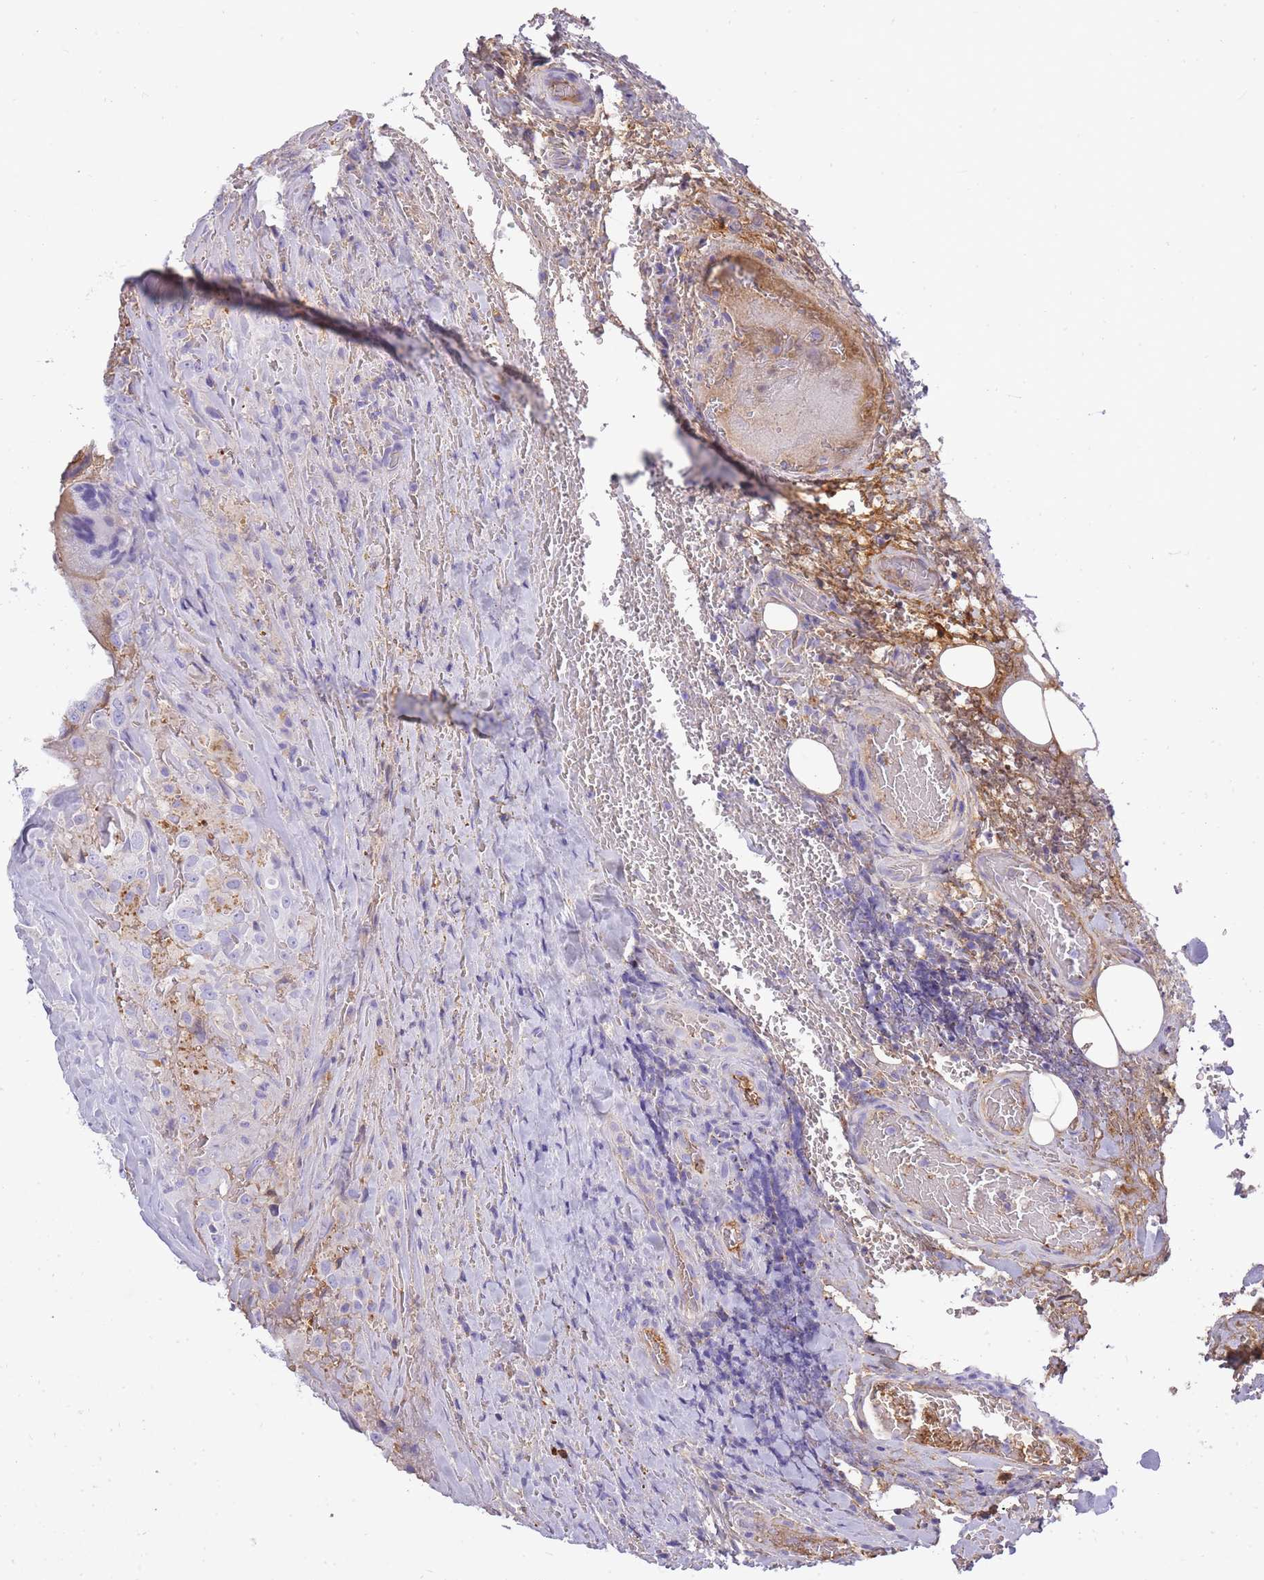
{"staining": {"intensity": "negative", "quantity": "none", "location": "none"}, "tissue": "thyroid cancer", "cell_type": "Tumor cells", "image_type": "cancer", "snomed": [{"axis": "morphology", "description": "Papillary adenocarcinoma, NOS"}, {"axis": "topography", "description": "Thyroid gland"}], "caption": "IHC micrograph of neoplastic tissue: thyroid papillary adenocarcinoma stained with DAB displays no significant protein staining in tumor cells.", "gene": "IGKV1D-42", "patient": {"sex": "male", "age": 61}}